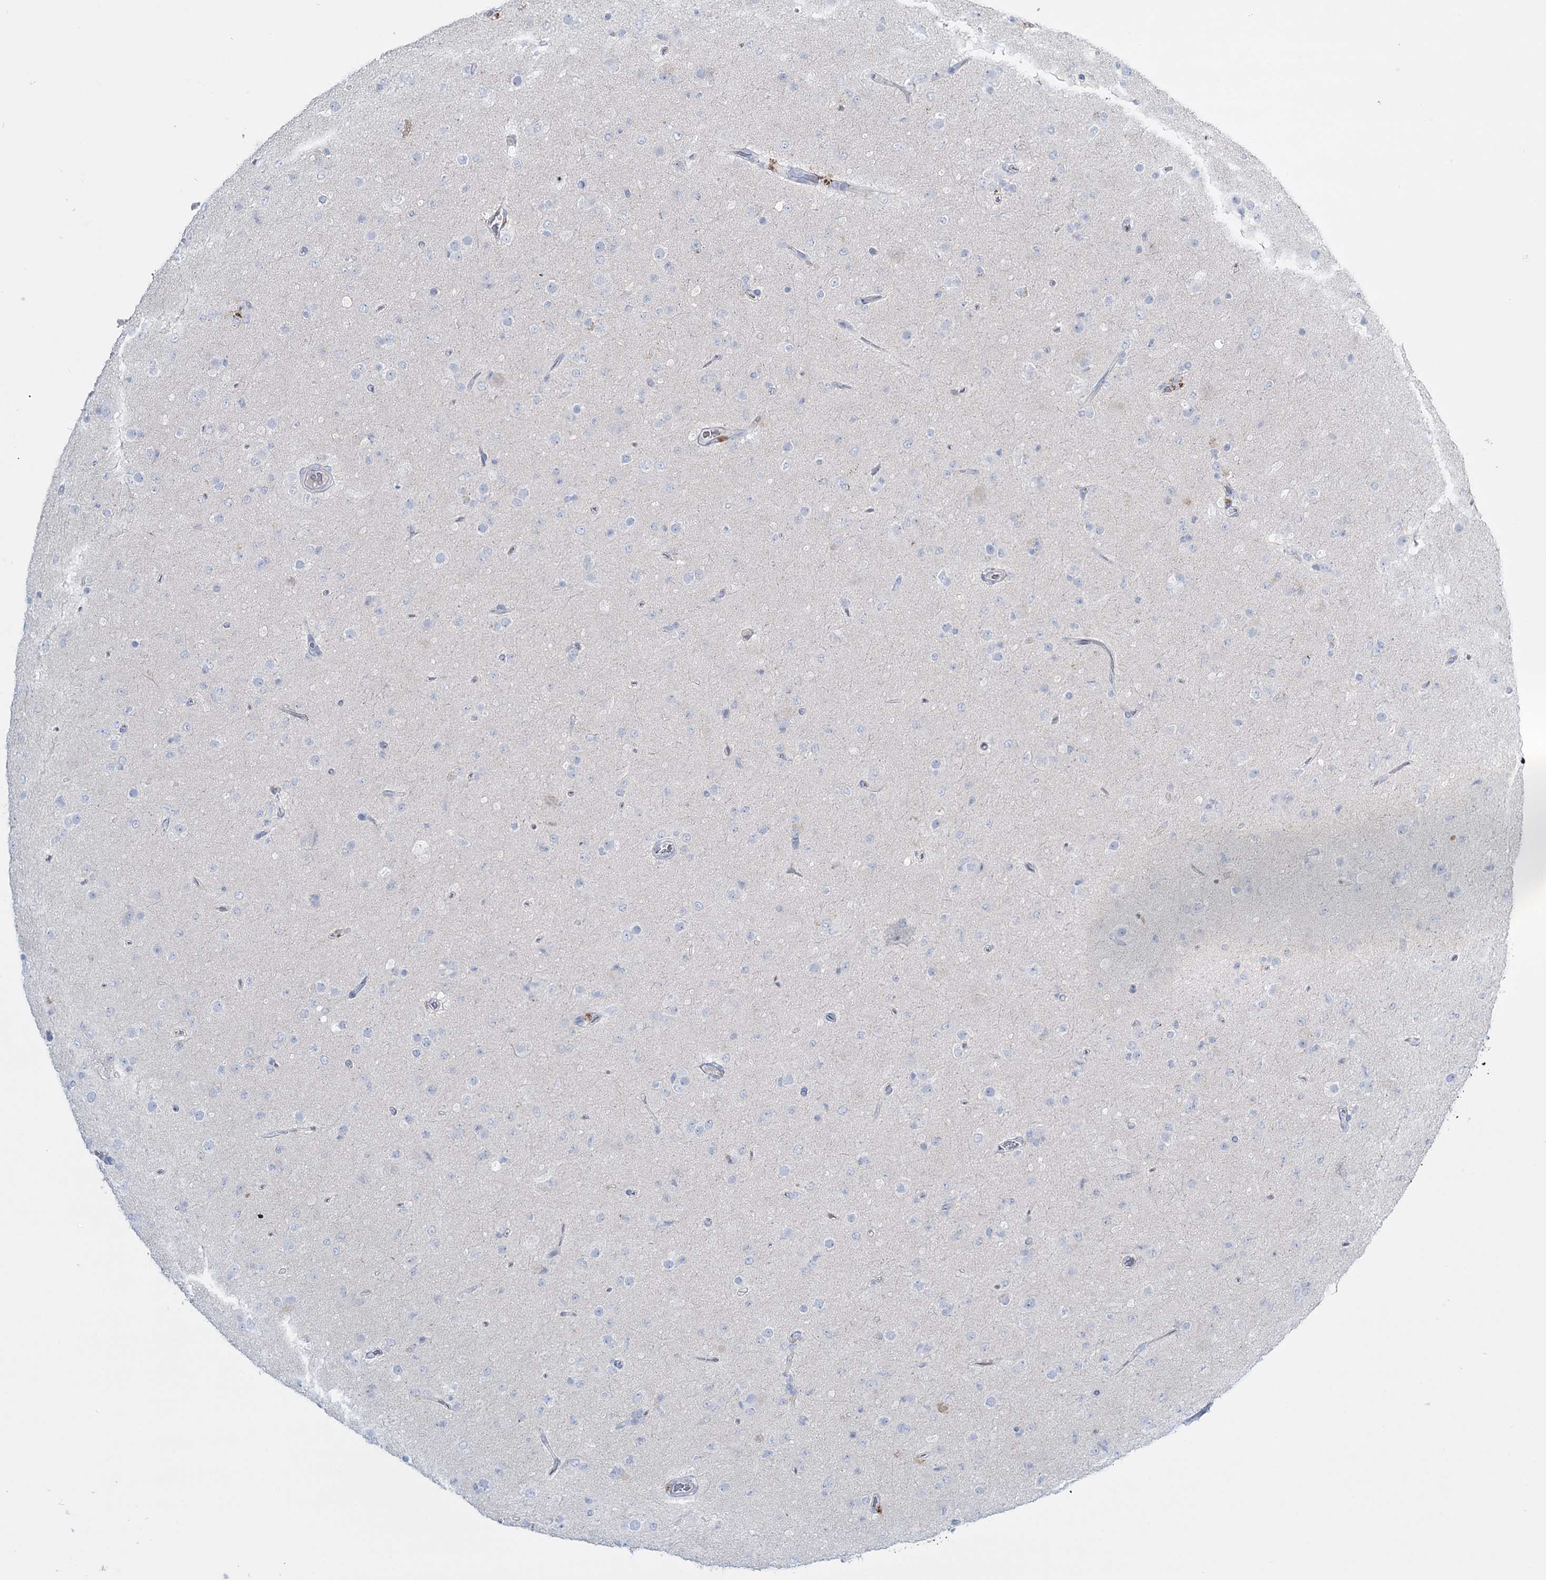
{"staining": {"intensity": "negative", "quantity": "none", "location": "none"}, "tissue": "glioma", "cell_type": "Tumor cells", "image_type": "cancer", "snomed": [{"axis": "morphology", "description": "Glioma, malignant, Low grade"}, {"axis": "topography", "description": "Brain"}], "caption": "IHC micrograph of neoplastic tissue: glioma stained with DAB (3,3'-diaminobenzidine) exhibits no significant protein staining in tumor cells. The staining is performed using DAB (3,3'-diaminobenzidine) brown chromogen with nuclei counter-stained in using hematoxylin.", "gene": "WDSUB1", "patient": {"sex": "male", "age": 65}}